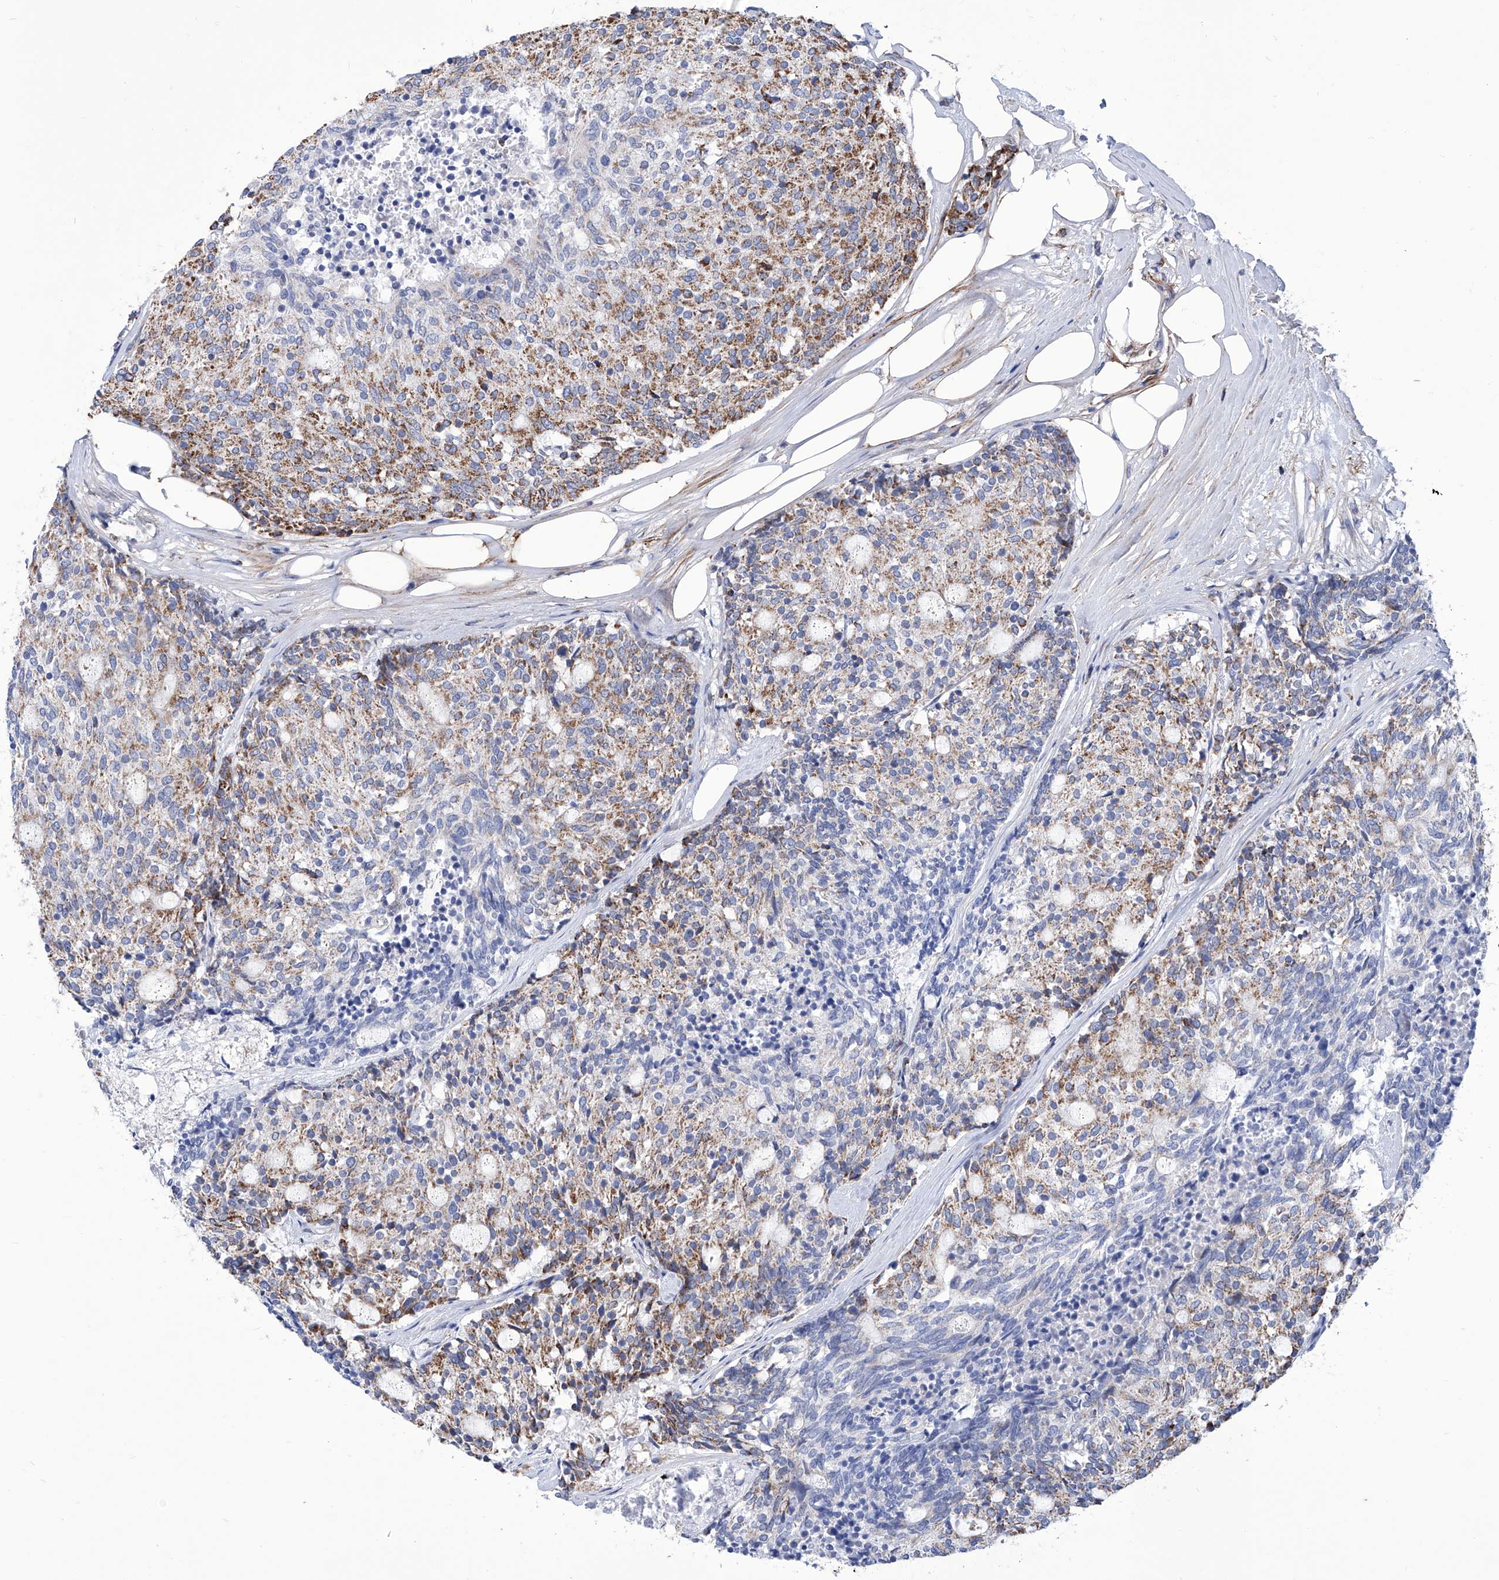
{"staining": {"intensity": "moderate", "quantity": "25%-75%", "location": "cytoplasmic/membranous"}, "tissue": "carcinoid", "cell_type": "Tumor cells", "image_type": "cancer", "snomed": [{"axis": "morphology", "description": "Carcinoid, malignant, NOS"}, {"axis": "topography", "description": "Pancreas"}], "caption": "A histopathology image of carcinoid stained for a protein displays moderate cytoplasmic/membranous brown staining in tumor cells.", "gene": "SRBD1", "patient": {"sex": "female", "age": 54}}